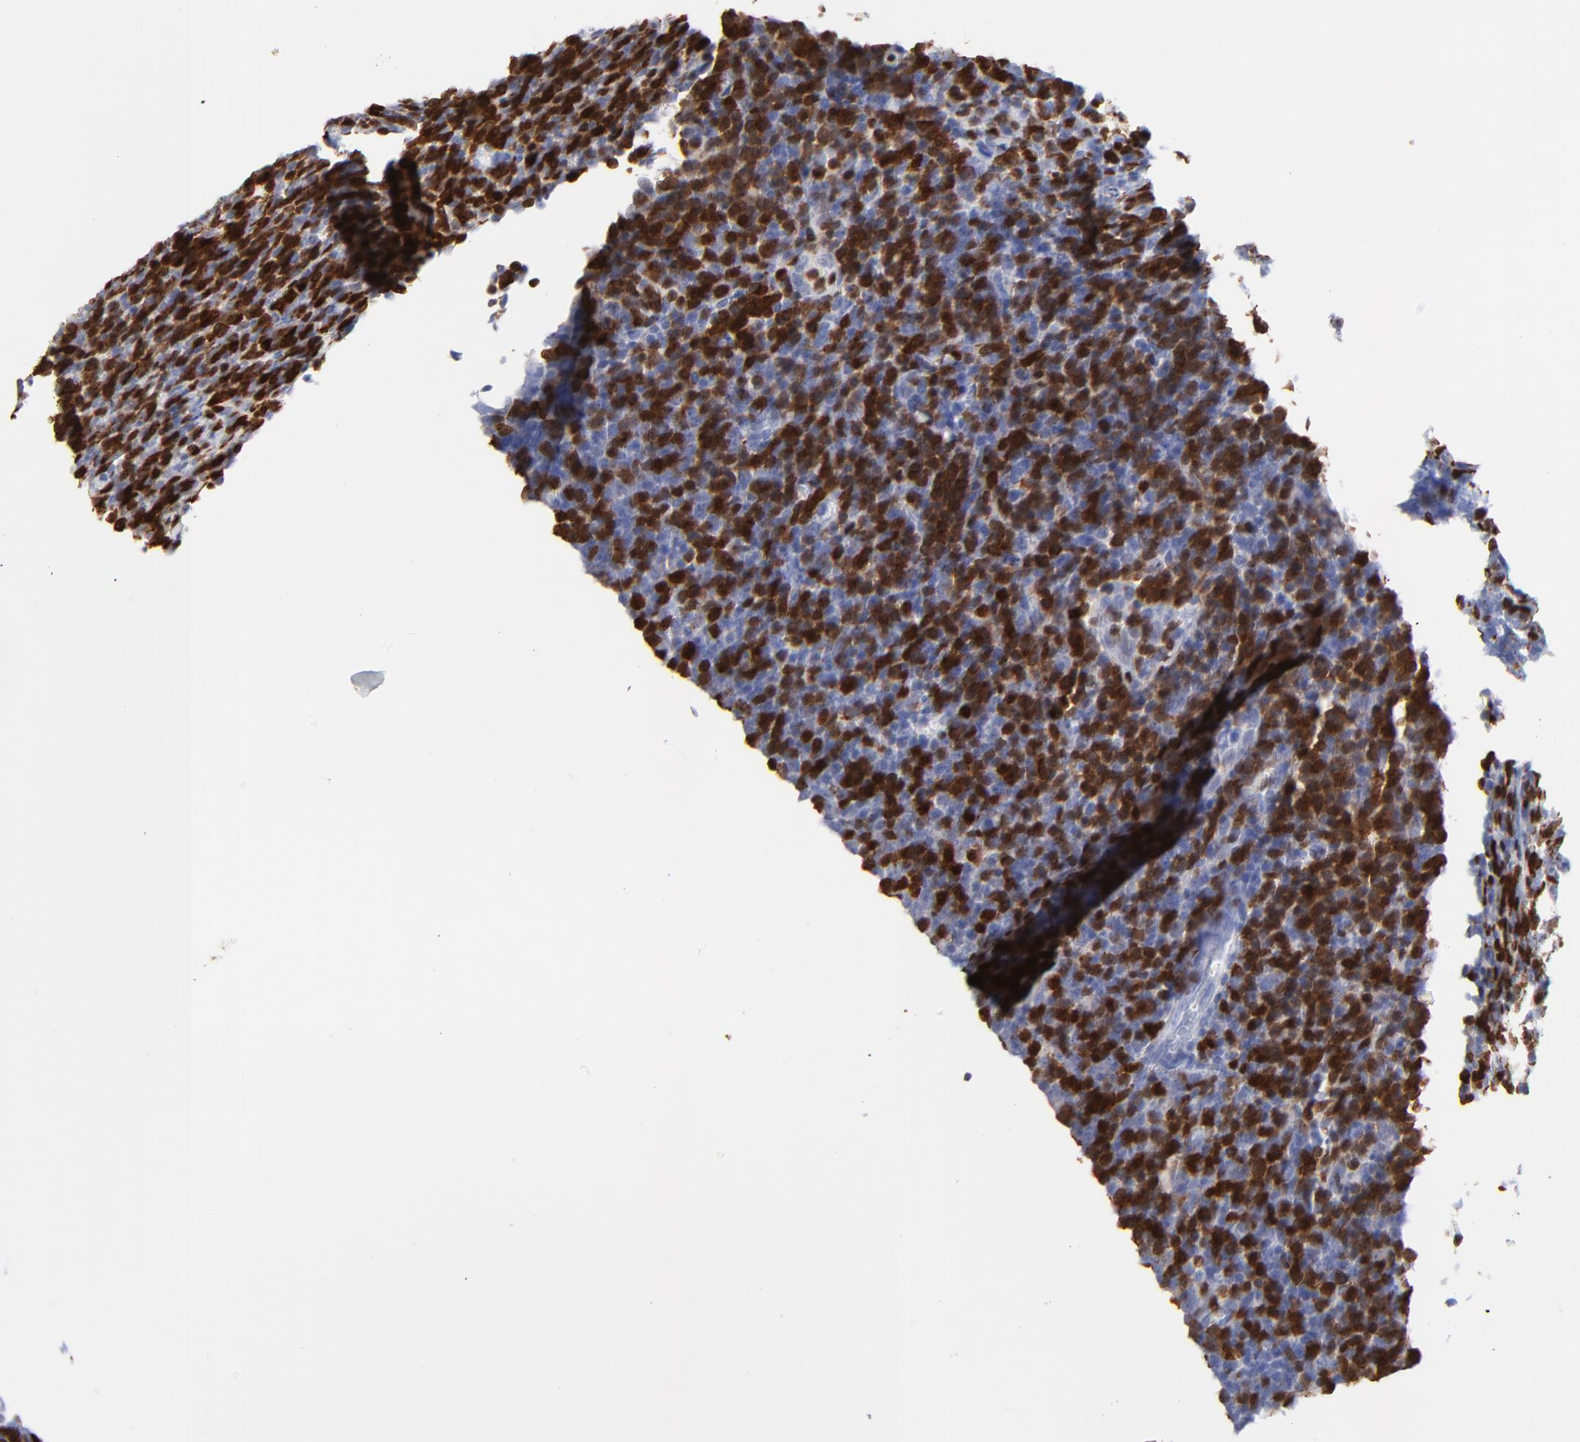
{"staining": {"intensity": "negative", "quantity": "none", "location": "none"}, "tissue": "lymphoma", "cell_type": "Tumor cells", "image_type": "cancer", "snomed": [{"axis": "morphology", "description": "Malignant lymphoma, non-Hodgkin's type, Low grade"}, {"axis": "topography", "description": "Lymph node"}], "caption": "Immunohistochemical staining of lymphoma displays no significant expression in tumor cells. (Immunohistochemistry, brightfield microscopy, high magnification).", "gene": "ZAP70", "patient": {"sex": "male", "age": 74}}